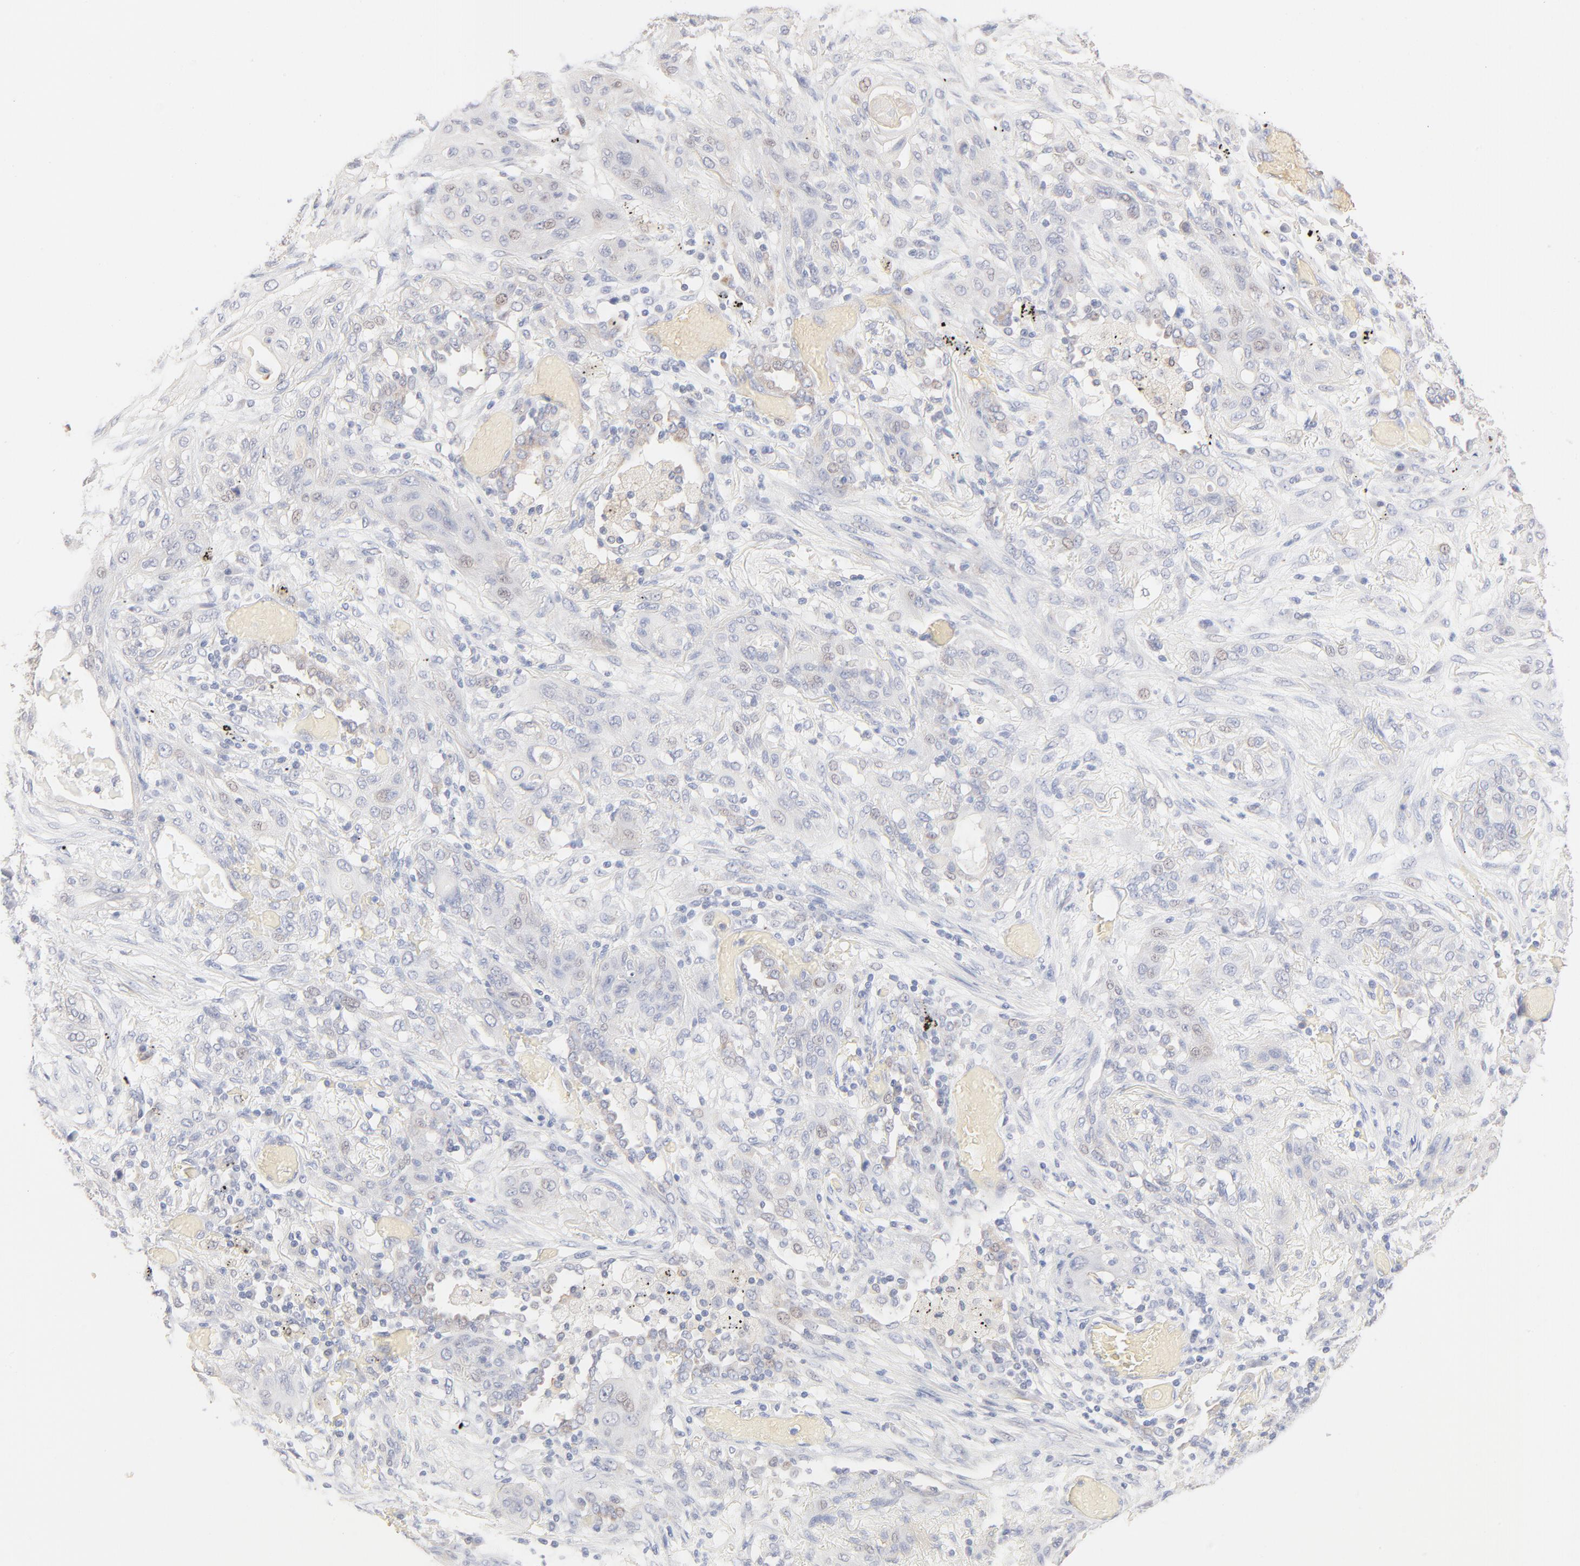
{"staining": {"intensity": "negative", "quantity": "none", "location": "none"}, "tissue": "lung cancer", "cell_type": "Tumor cells", "image_type": "cancer", "snomed": [{"axis": "morphology", "description": "Squamous cell carcinoma, NOS"}, {"axis": "topography", "description": "Lung"}], "caption": "A high-resolution image shows IHC staining of lung cancer (squamous cell carcinoma), which exhibits no significant expression in tumor cells.", "gene": "SPTB", "patient": {"sex": "female", "age": 47}}